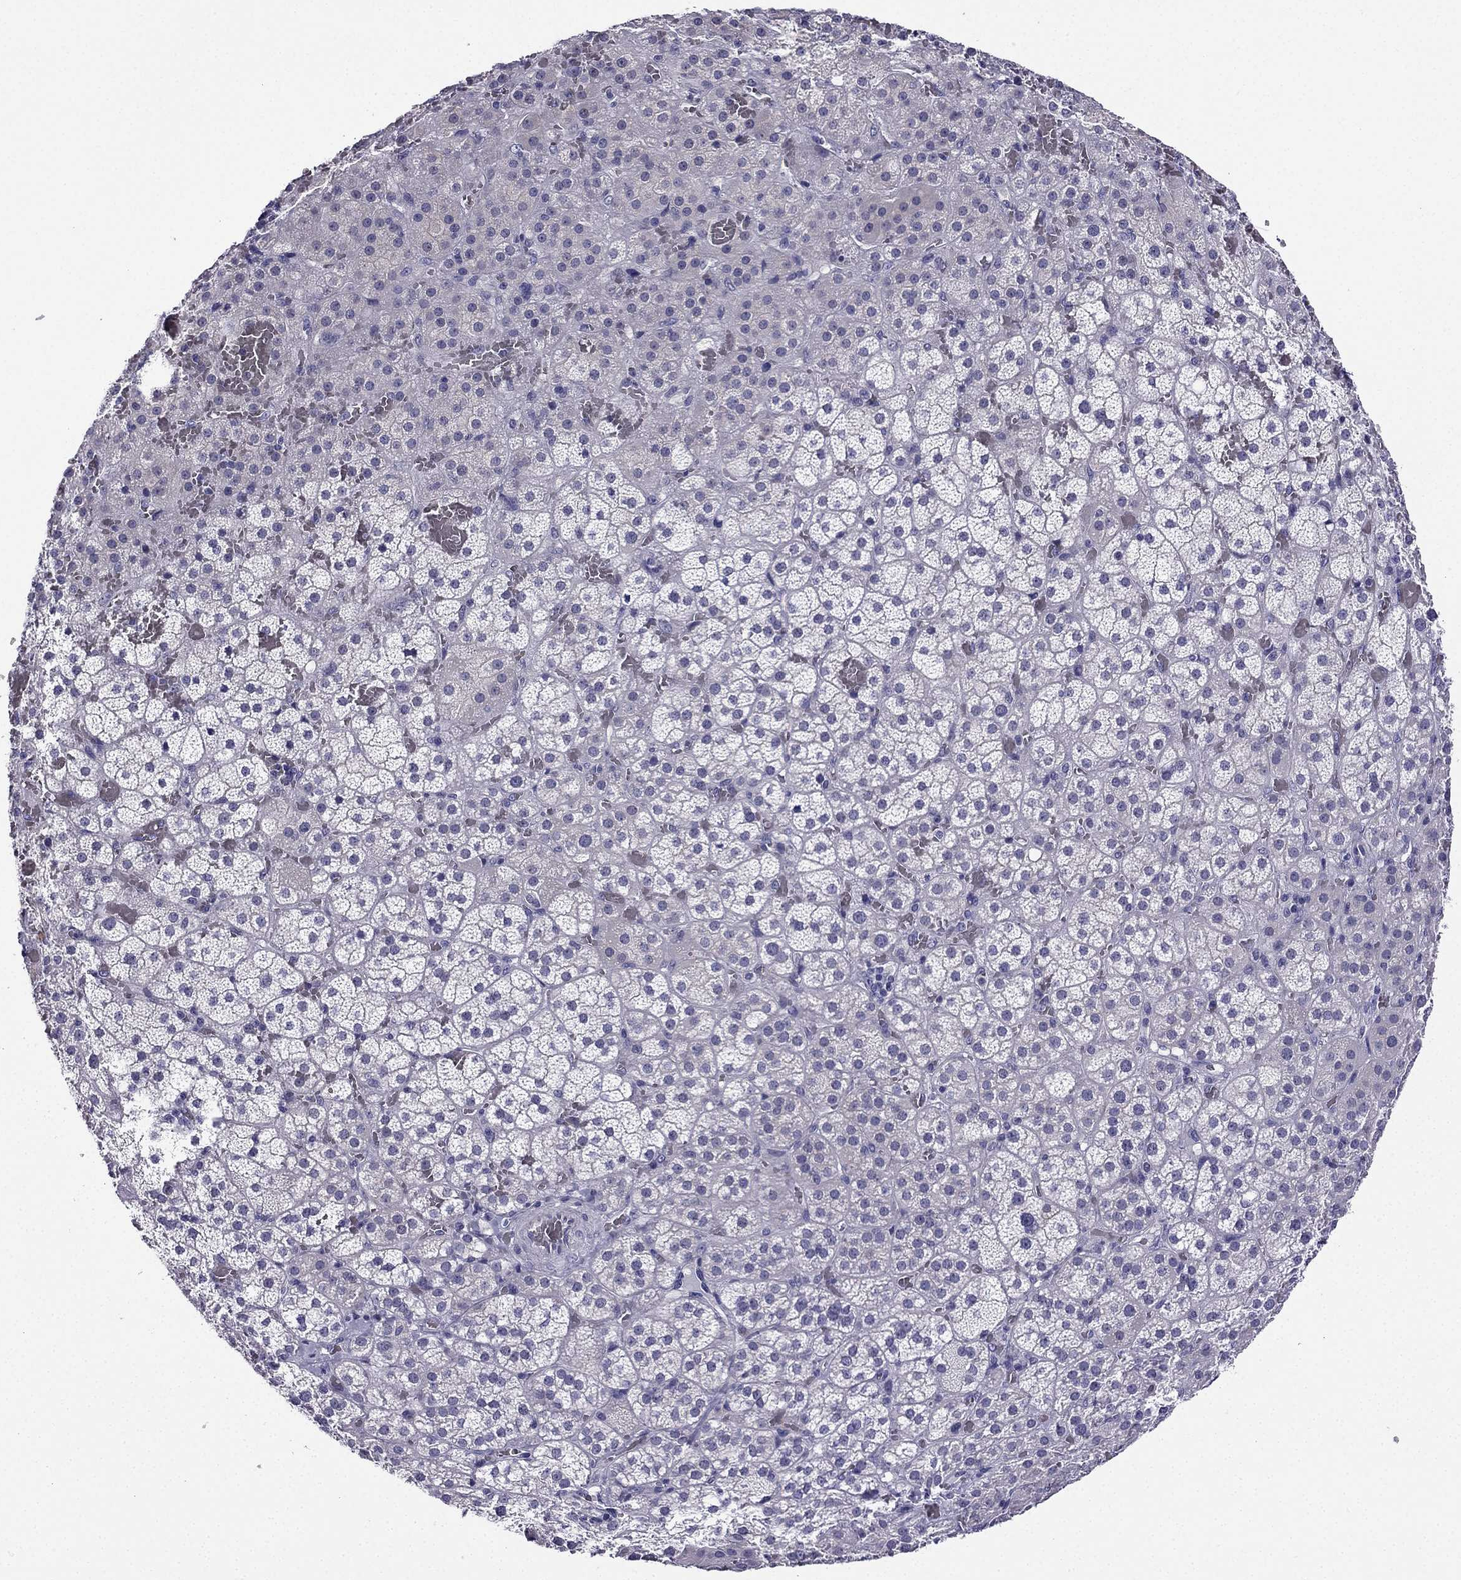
{"staining": {"intensity": "negative", "quantity": "none", "location": "none"}, "tissue": "adrenal gland", "cell_type": "Glandular cells", "image_type": "normal", "snomed": [{"axis": "morphology", "description": "Normal tissue, NOS"}, {"axis": "topography", "description": "Adrenal gland"}], "caption": "Histopathology image shows no significant protein positivity in glandular cells of normal adrenal gland. (DAB IHC visualized using brightfield microscopy, high magnification).", "gene": "KCNJ10", "patient": {"sex": "male", "age": 57}}